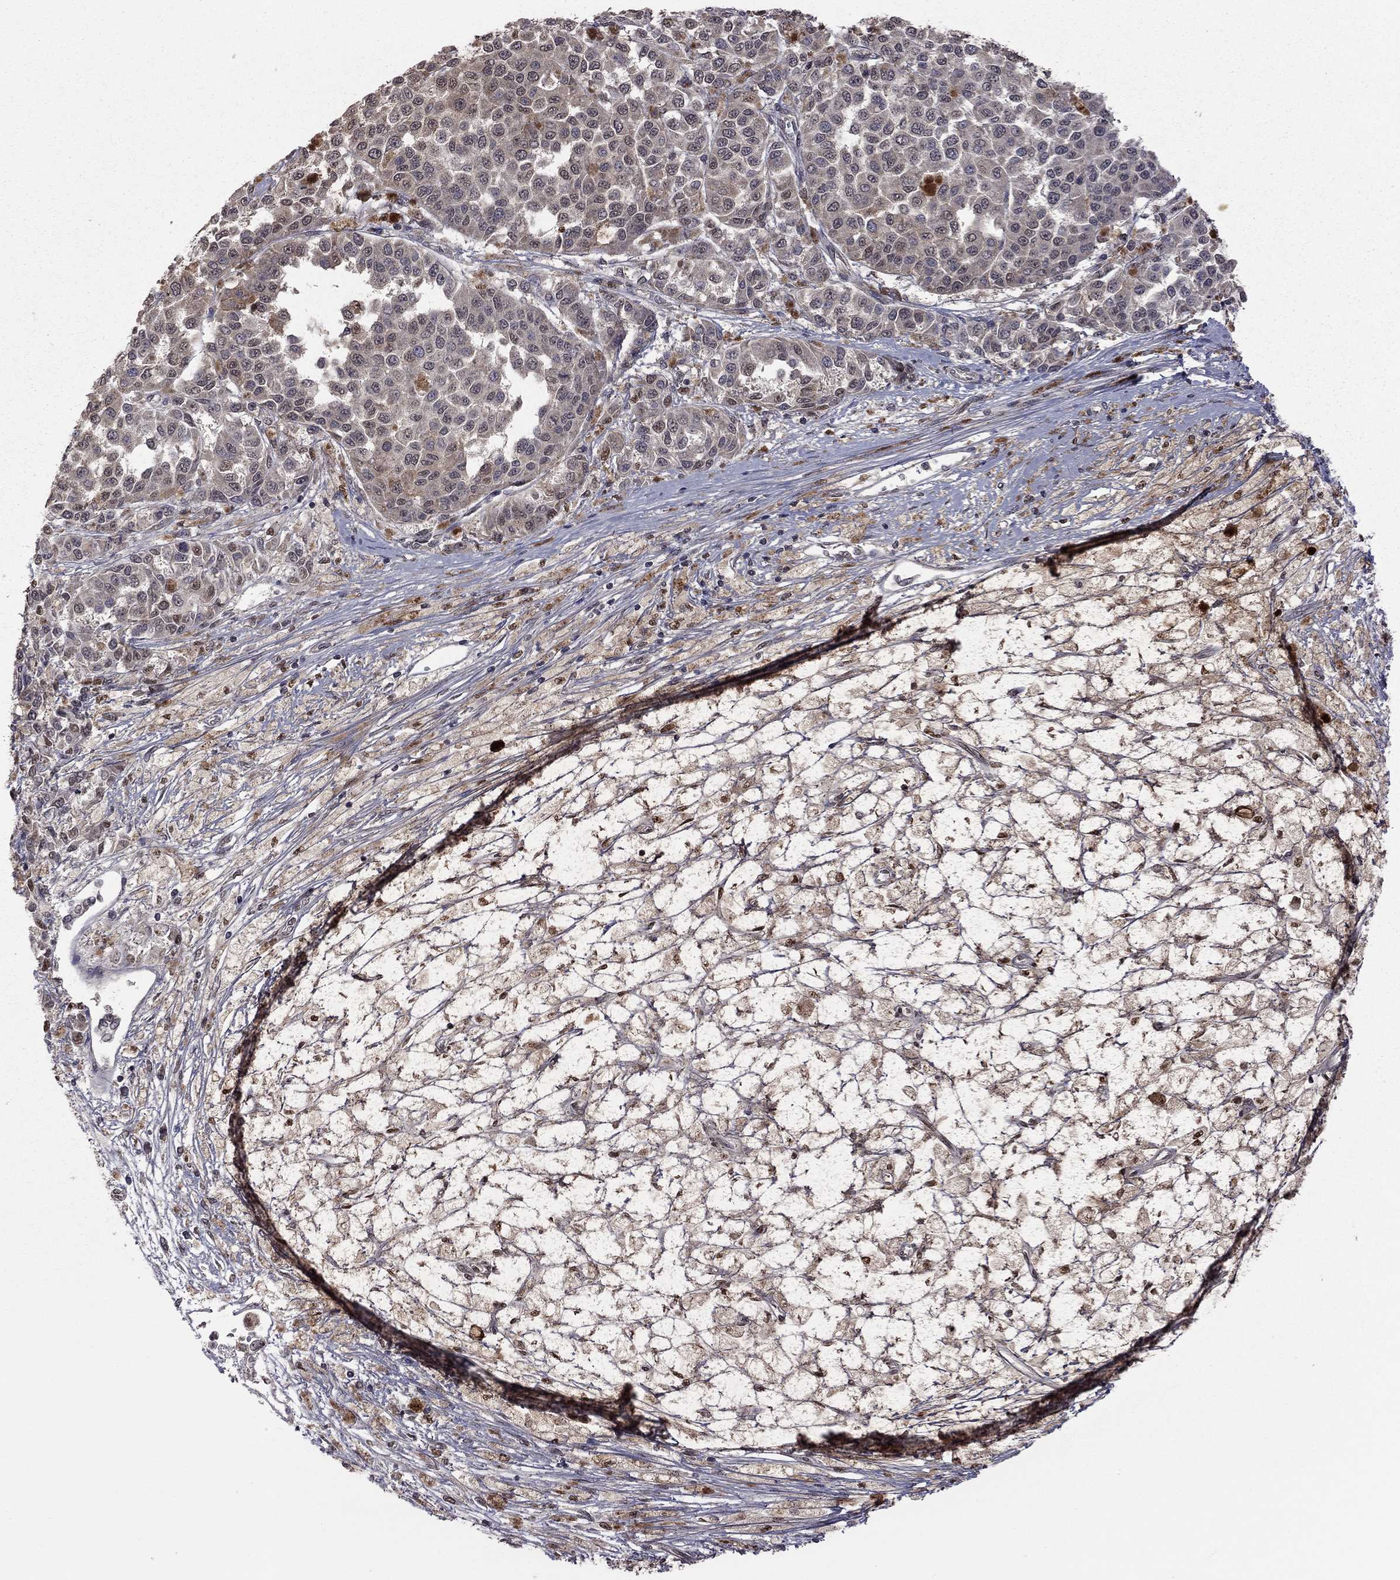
{"staining": {"intensity": "negative", "quantity": "none", "location": "none"}, "tissue": "melanoma", "cell_type": "Tumor cells", "image_type": "cancer", "snomed": [{"axis": "morphology", "description": "Malignant melanoma, NOS"}, {"axis": "topography", "description": "Skin"}], "caption": "Human malignant melanoma stained for a protein using immunohistochemistry displays no positivity in tumor cells.", "gene": "TSNARE1", "patient": {"sex": "female", "age": 58}}